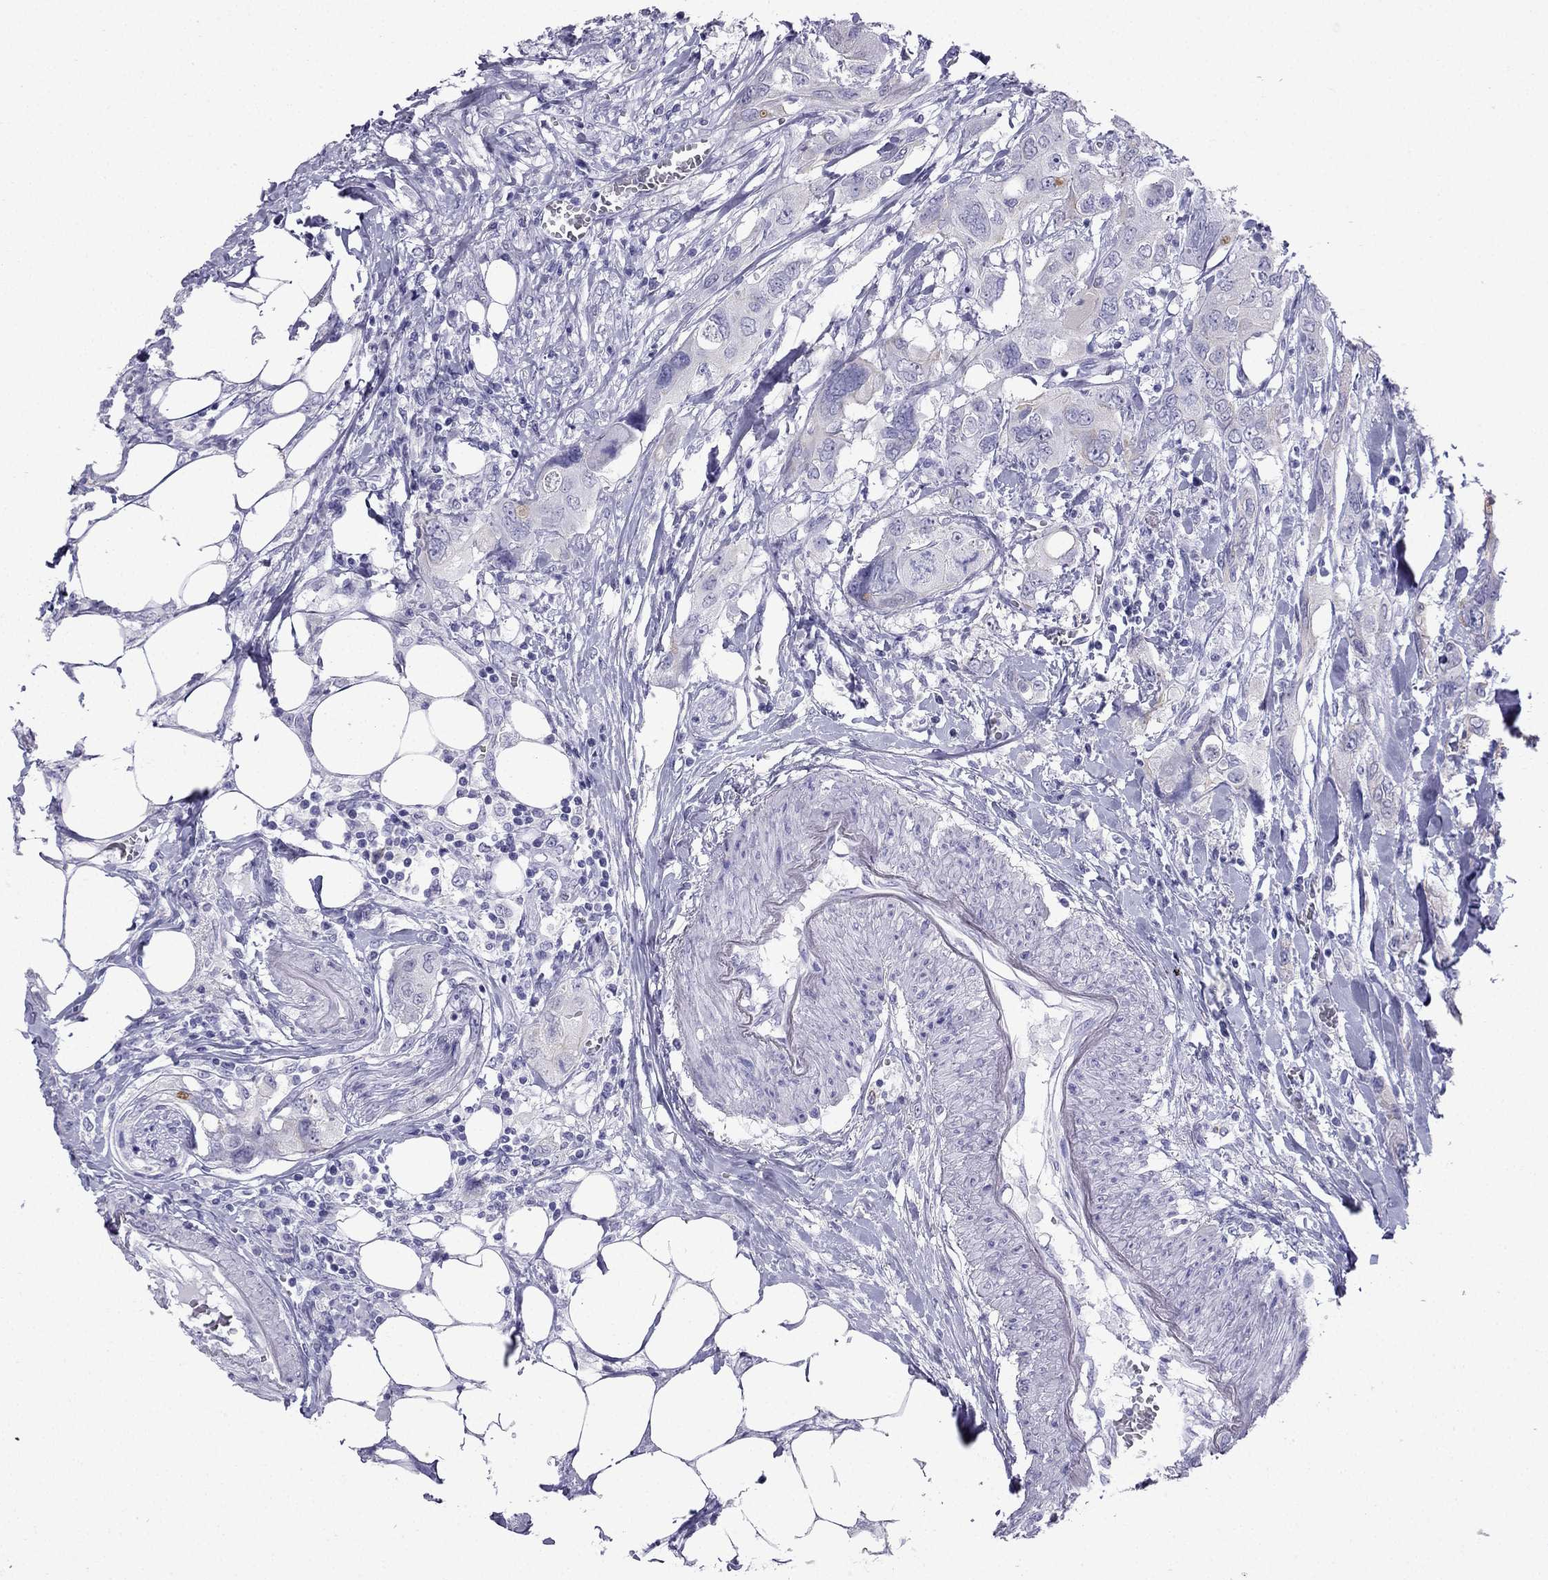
{"staining": {"intensity": "negative", "quantity": "none", "location": "none"}, "tissue": "urothelial cancer", "cell_type": "Tumor cells", "image_type": "cancer", "snomed": [{"axis": "morphology", "description": "Urothelial carcinoma, NOS"}, {"axis": "morphology", "description": "Urothelial carcinoma, High grade"}, {"axis": "topography", "description": "Urinary bladder"}], "caption": "Immunohistochemistry micrograph of human urothelial cancer stained for a protein (brown), which demonstrates no expression in tumor cells.", "gene": "GJA8", "patient": {"sex": "male", "age": 63}}